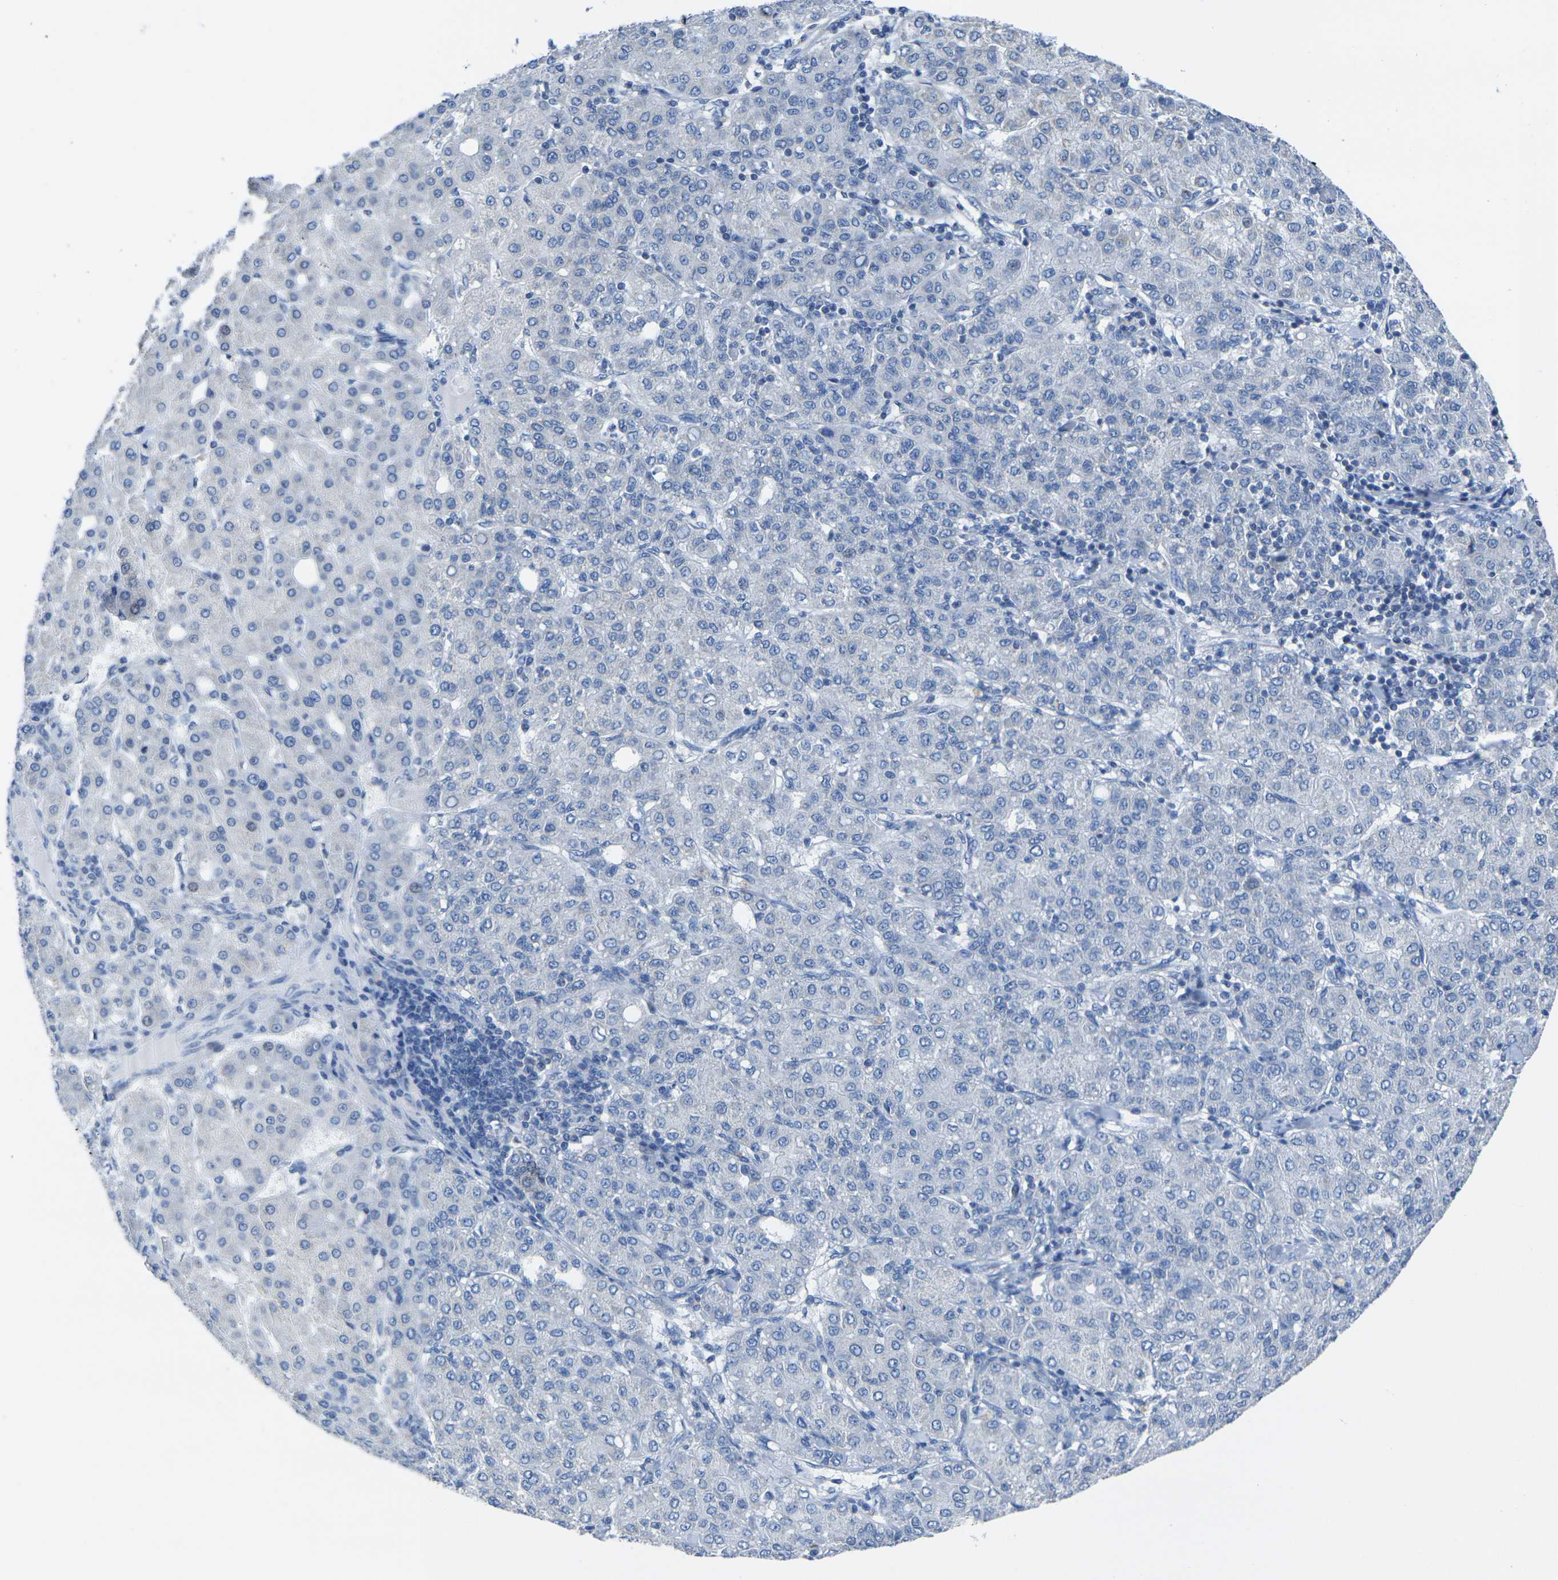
{"staining": {"intensity": "negative", "quantity": "none", "location": "none"}, "tissue": "liver cancer", "cell_type": "Tumor cells", "image_type": "cancer", "snomed": [{"axis": "morphology", "description": "Carcinoma, Hepatocellular, NOS"}, {"axis": "topography", "description": "Liver"}], "caption": "Human hepatocellular carcinoma (liver) stained for a protein using IHC reveals no staining in tumor cells.", "gene": "TMEM204", "patient": {"sex": "male", "age": 65}}